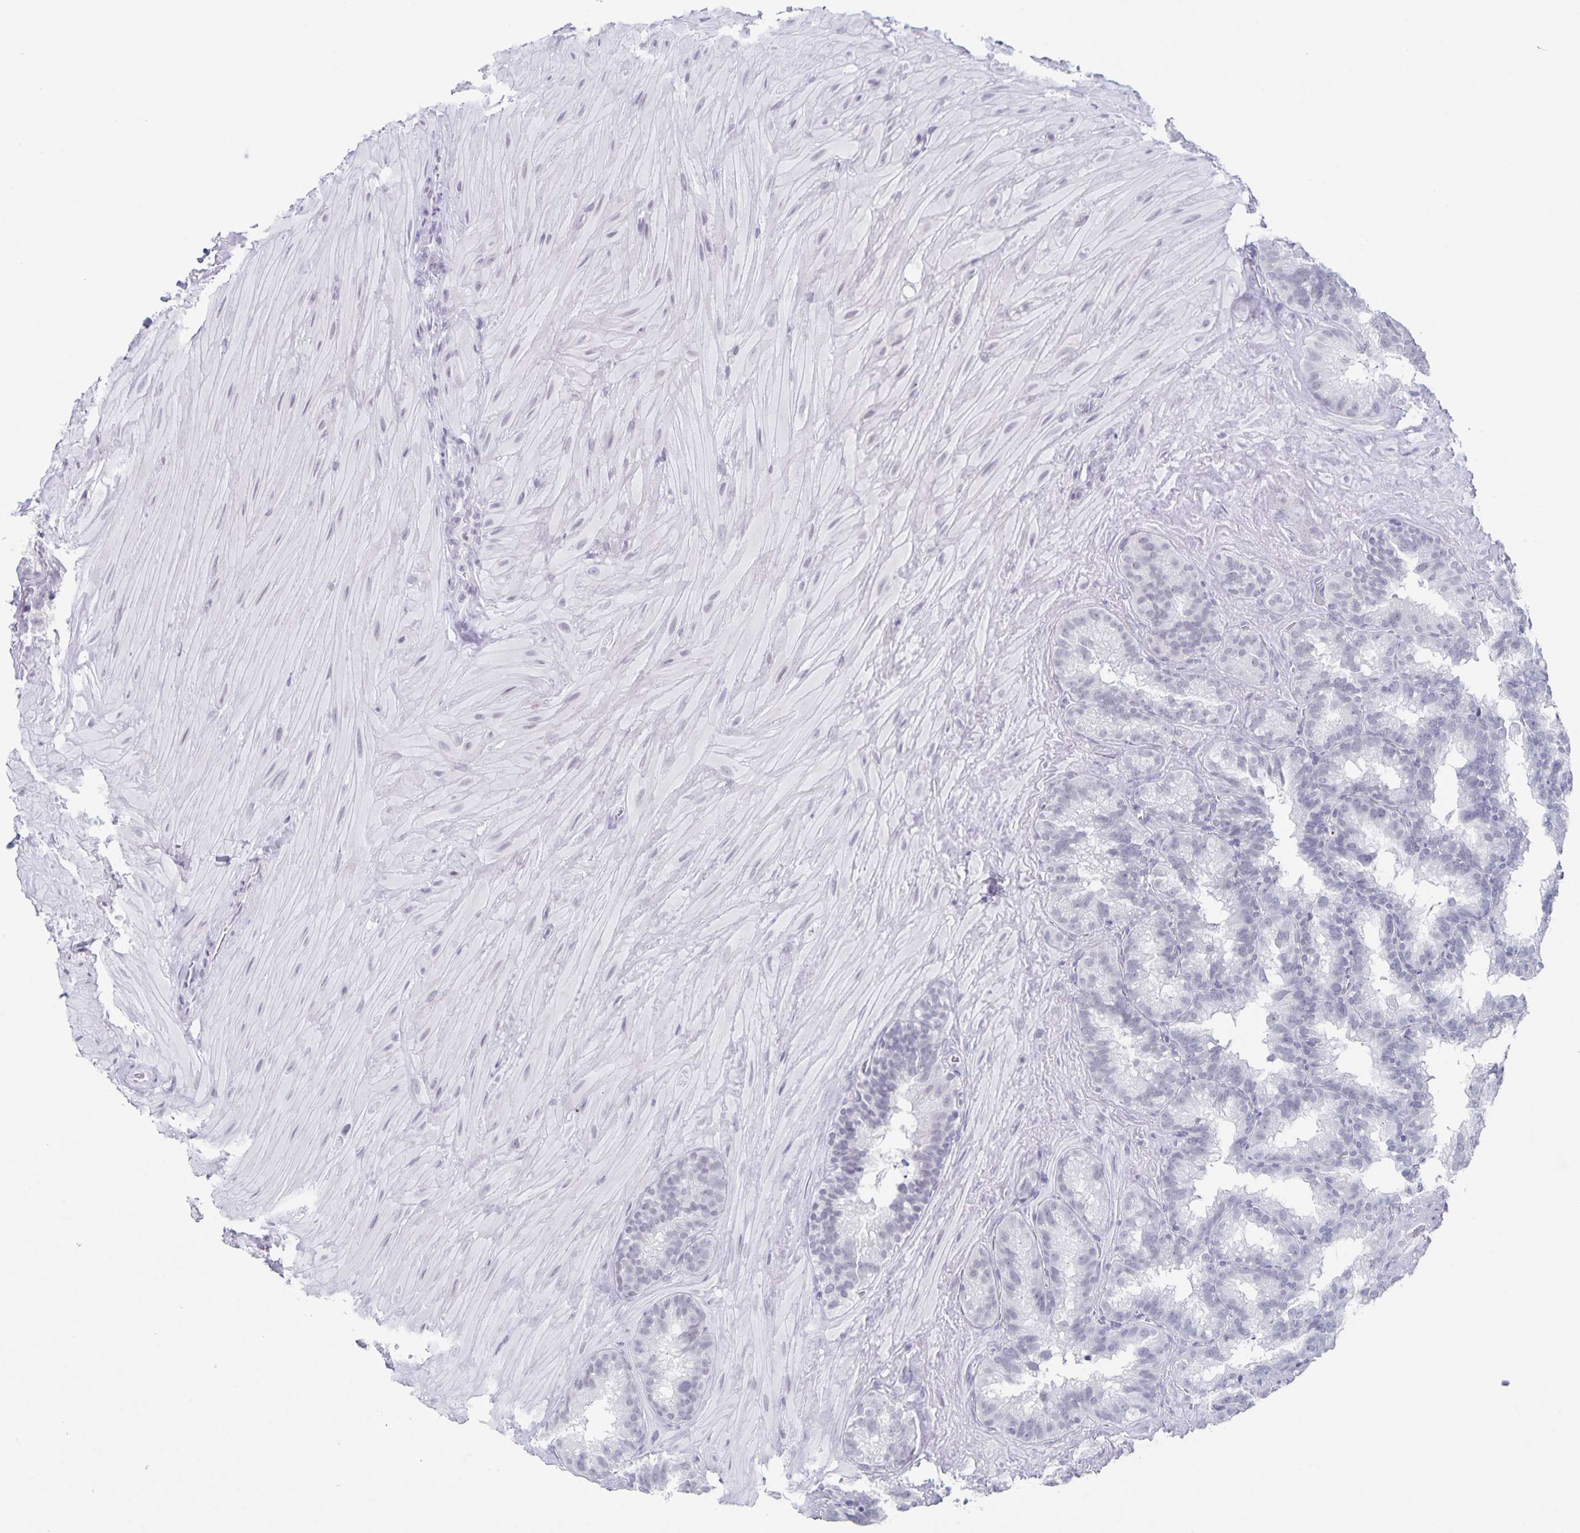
{"staining": {"intensity": "negative", "quantity": "none", "location": "none"}, "tissue": "seminal vesicle", "cell_type": "Glandular cells", "image_type": "normal", "snomed": [{"axis": "morphology", "description": "Normal tissue, NOS"}, {"axis": "topography", "description": "Seminal veicle"}], "caption": "A micrograph of seminal vesicle stained for a protein shows no brown staining in glandular cells.", "gene": "LCE6A", "patient": {"sex": "male", "age": 60}}